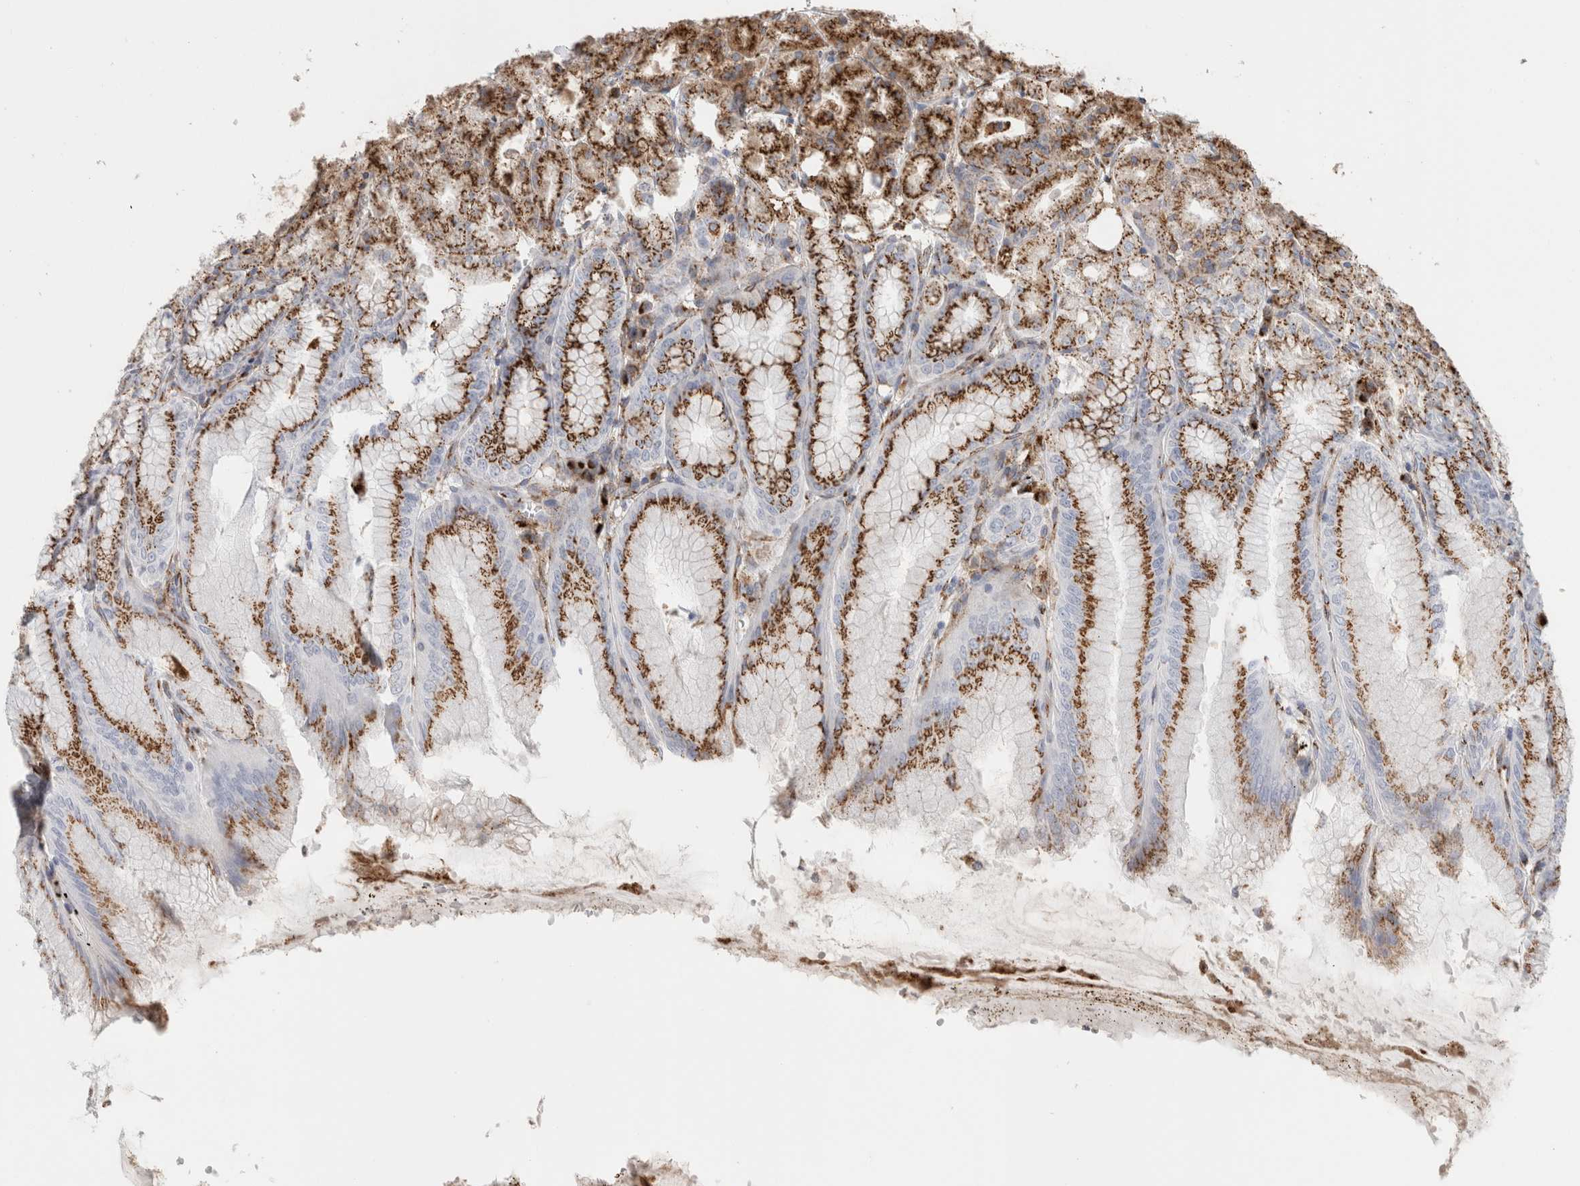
{"staining": {"intensity": "moderate", "quantity": ">75%", "location": "cytoplasmic/membranous"}, "tissue": "stomach", "cell_type": "Glandular cells", "image_type": "normal", "snomed": [{"axis": "morphology", "description": "Normal tissue, NOS"}, {"axis": "topography", "description": "Stomach, lower"}], "caption": "Immunohistochemical staining of normal stomach exhibits moderate cytoplasmic/membranous protein expression in approximately >75% of glandular cells. (Stains: DAB (3,3'-diaminobenzidine) in brown, nuclei in blue, Microscopy: brightfield microscopy at high magnification).", "gene": "MCFD2", "patient": {"sex": "male", "age": 71}}